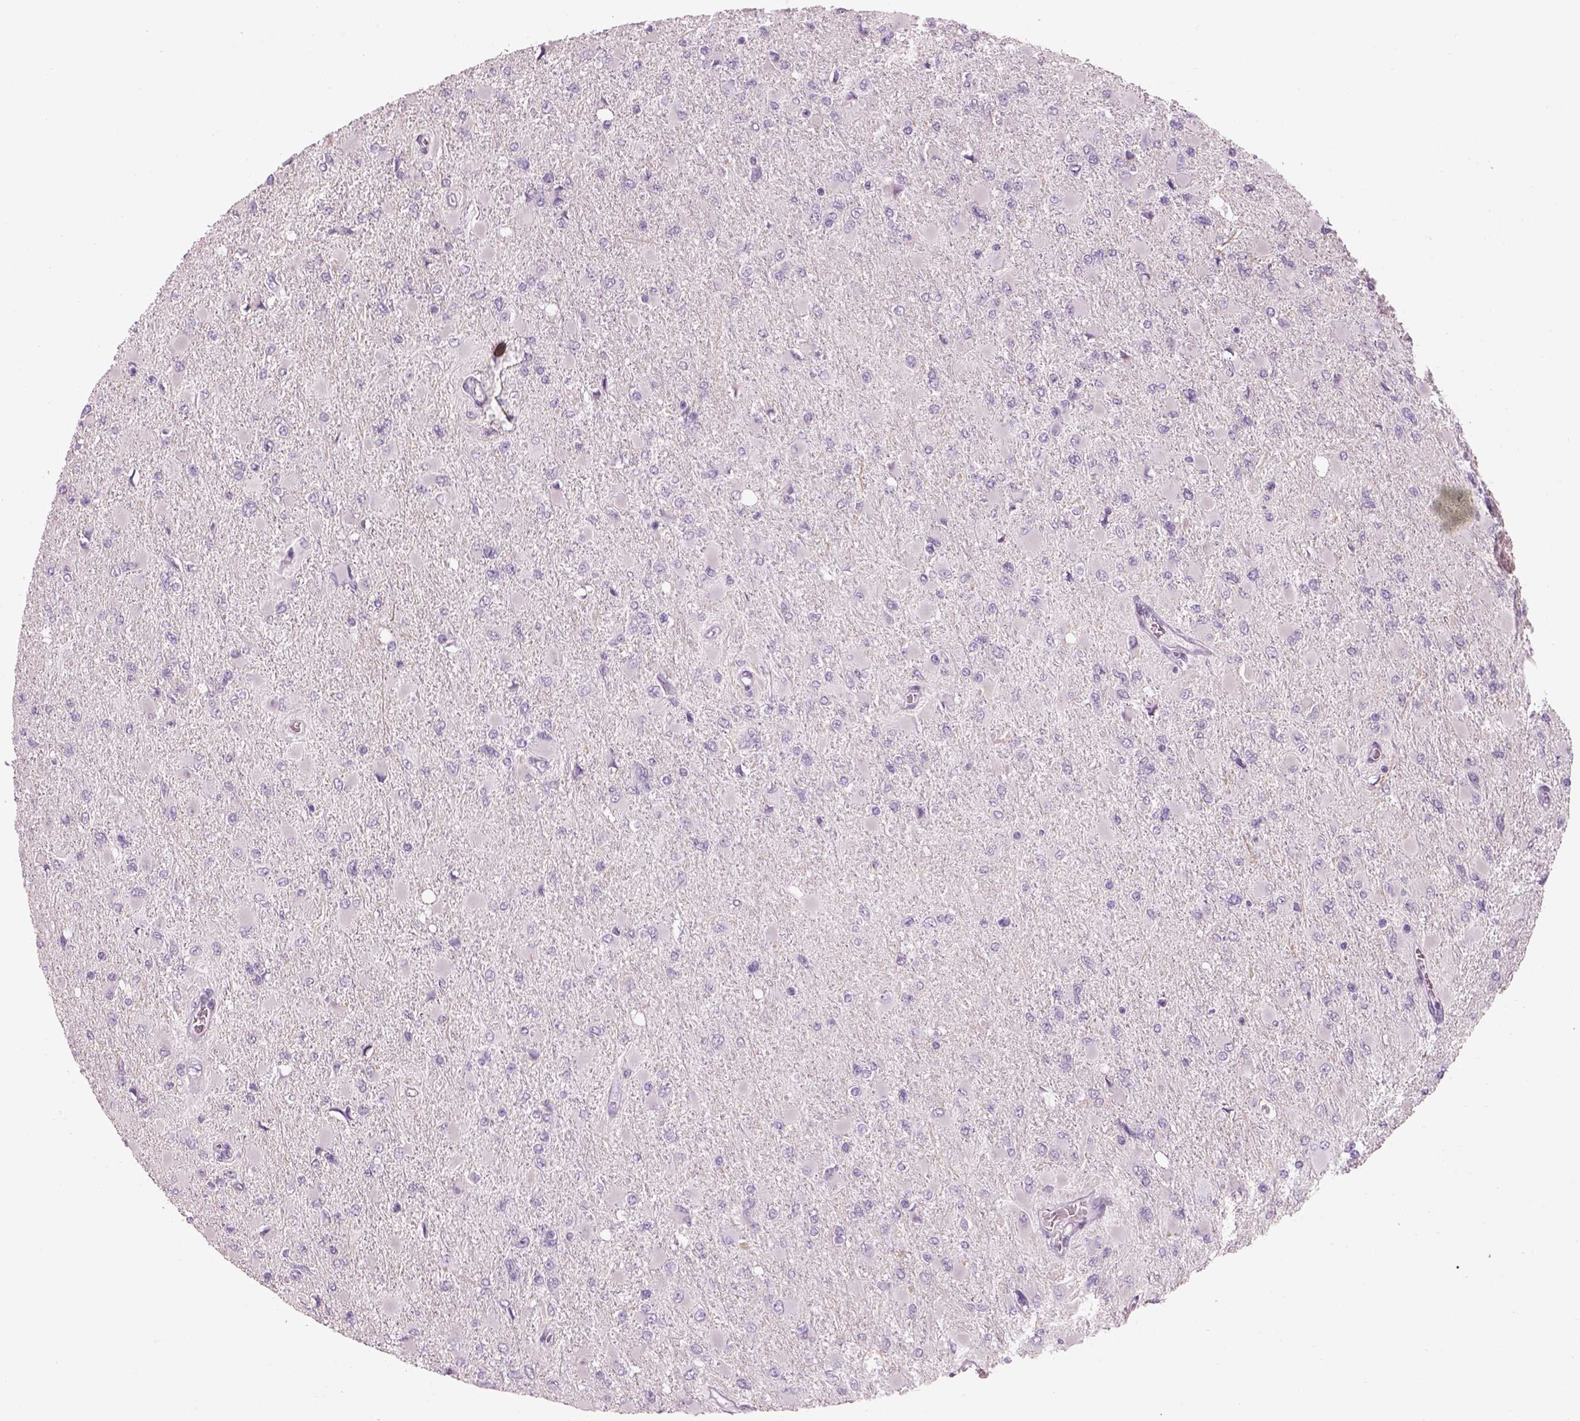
{"staining": {"intensity": "negative", "quantity": "none", "location": "none"}, "tissue": "glioma", "cell_type": "Tumor cells", "image_type": "cancer", "snomed": [{"axis": "morphology", "description": "Glioma, malignant, High grade"}, {"axis": "topography", "description": "Cerebral cortex"}], "caption": "This micrograph is of glioma stained with immunohistochemistry (IHC) to label a protein in brown with the nuclei are counter-stained blue. There is no staining in tumor cells.", "gene": "GAS2L2", "patient": {"sex": "female", "age": 36}}